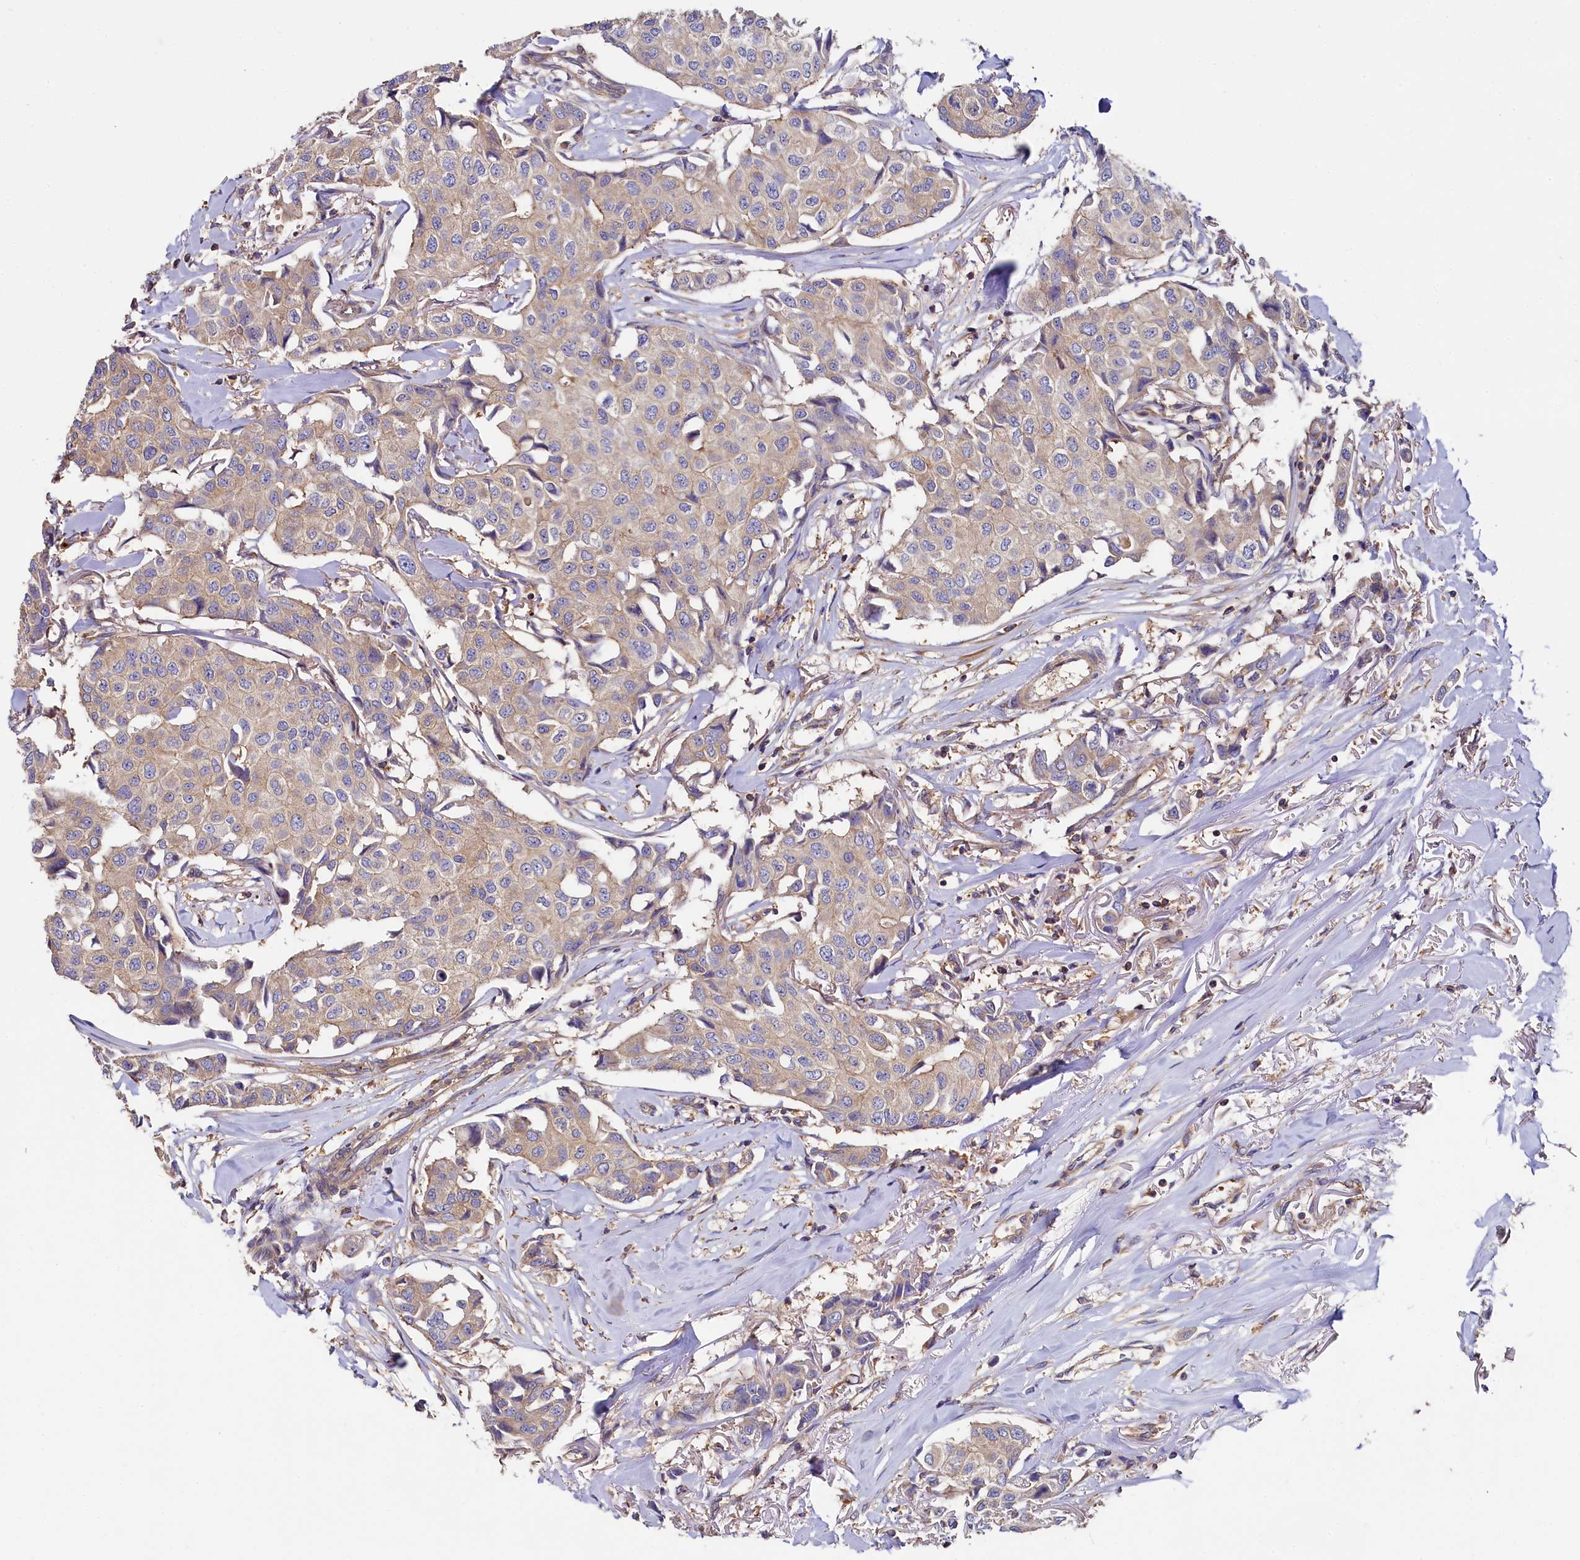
{"staining": {"intensity": "weak", "quantity": "<25%", "location": "cytoplasmic/membranous"}, "tissue": "breast cancer", "cell_type": "Tumor cells", "image_type": "cancer", "snomed": [{"axis": "morphology", "description": "Duct carcinoma"}, {"axis": "topography", "description": "Breast"}], "caption": "Protein analysis of breast invasive ductal carcinoma reveals no significant expression in tumor cells.", "gene": "PPIP5K1", "patient": {"sex": "female", "age": 80}}